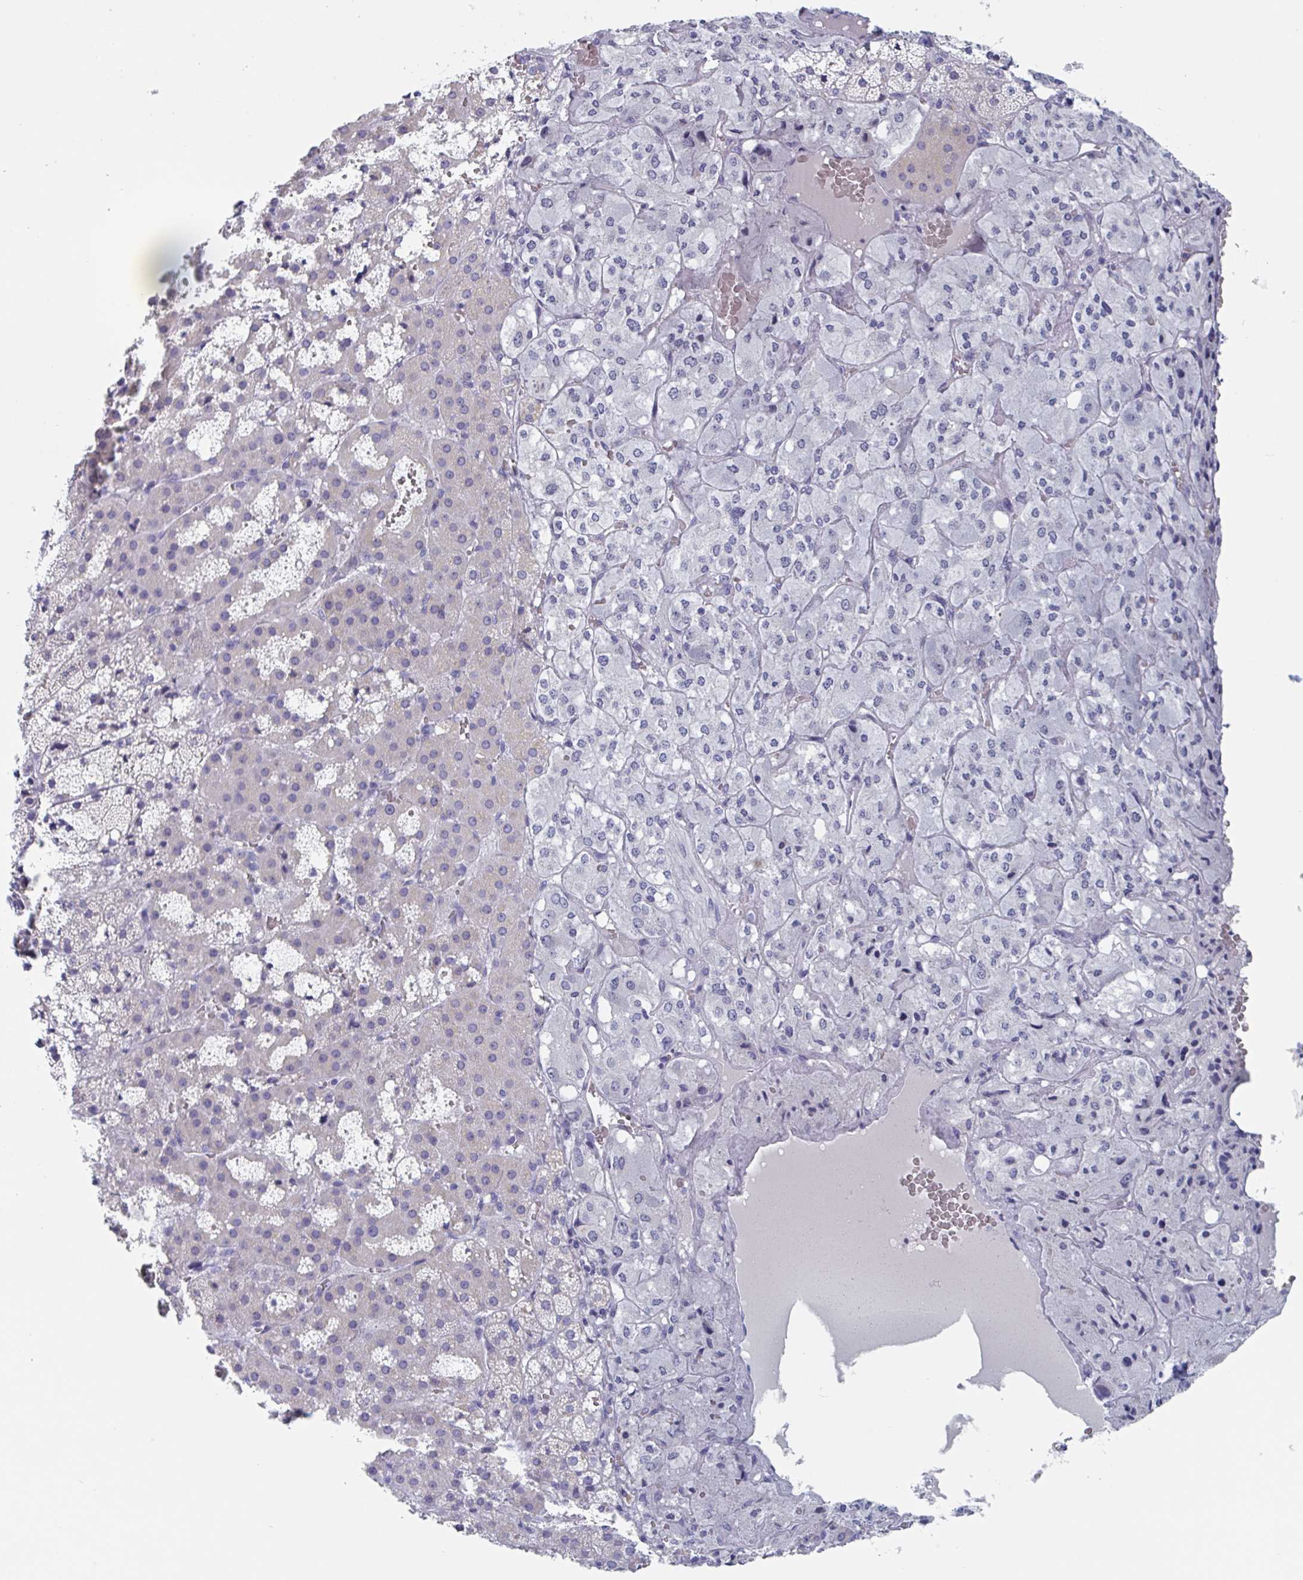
{"staining": {"intensity": "negative", "quantity": "none", "location": "none"}, "tissue": "adrenal gland", "cell_type": "Glandular cells", "image_type": "normal", "snomed": [{"axis": "morphology", "description": "Normal tissue, NOS"}, {"axis": "topography", "description": "Adrenal gland"}], "caption": "This is an IHC image of normal adrenal gland. There is no positivity in glandular cells.", "gene": "DPEP3", "patient": {"sex": "male", "age": 53}}